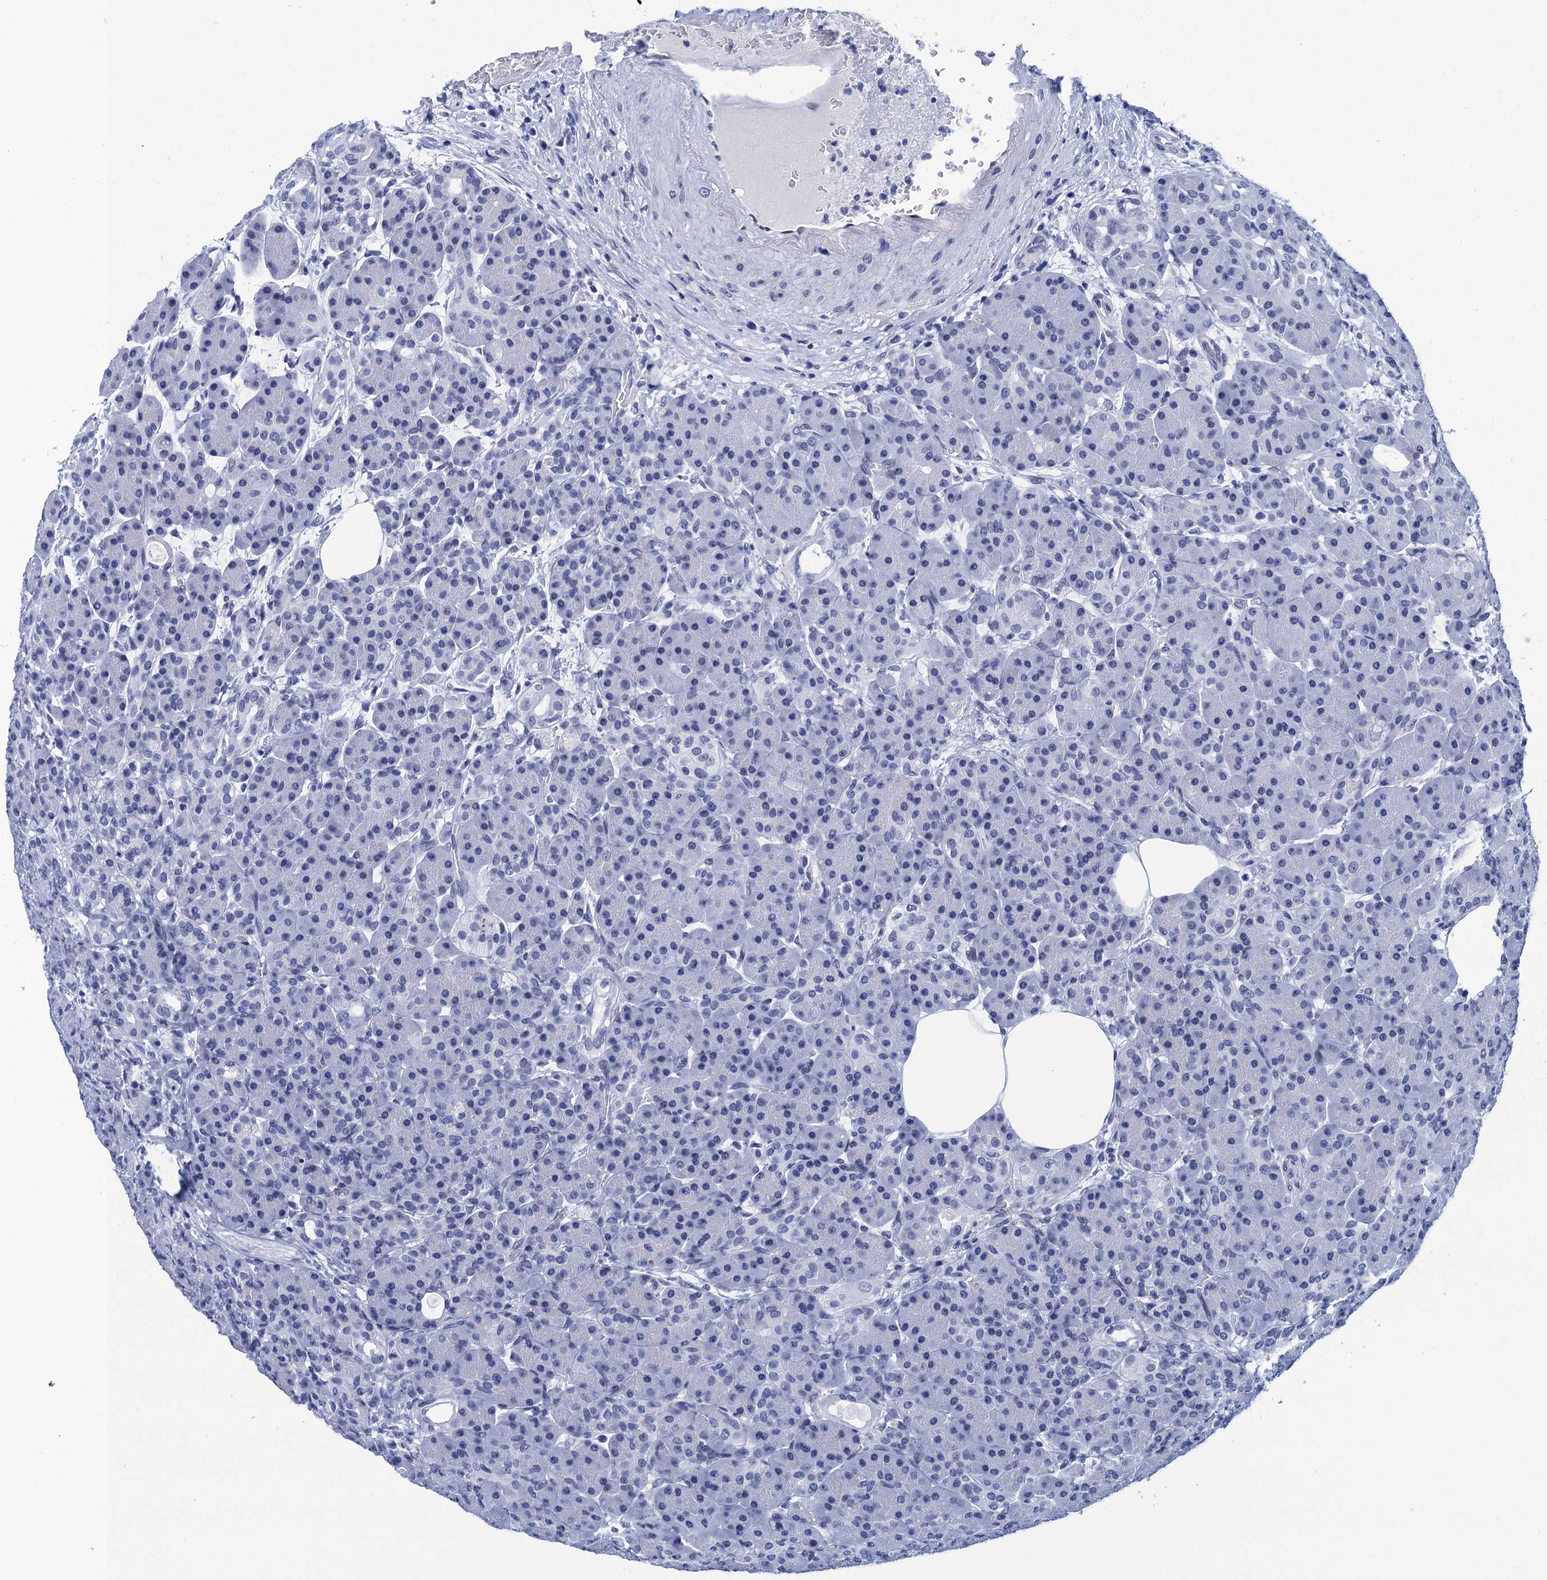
{"staining": {"intensity": "negative", "quantity": "none", "location": "none"}, "tissue": "pancreas", "cell_type": "Exocrine glandular cells", "image_type": "normal", "snomed": [{"axis": "morphology", "description": "Normal tissue, NOS"}, {"axis": "topography", "description": "Pancreas"}], "caption": "IHC image of unremarkable pancreas: human pancreas stained with DAB shows no significant protein staining in exocrine glandular cells.", "gene": "METTL25", "patient": {"sex": "male", "age": 63}}